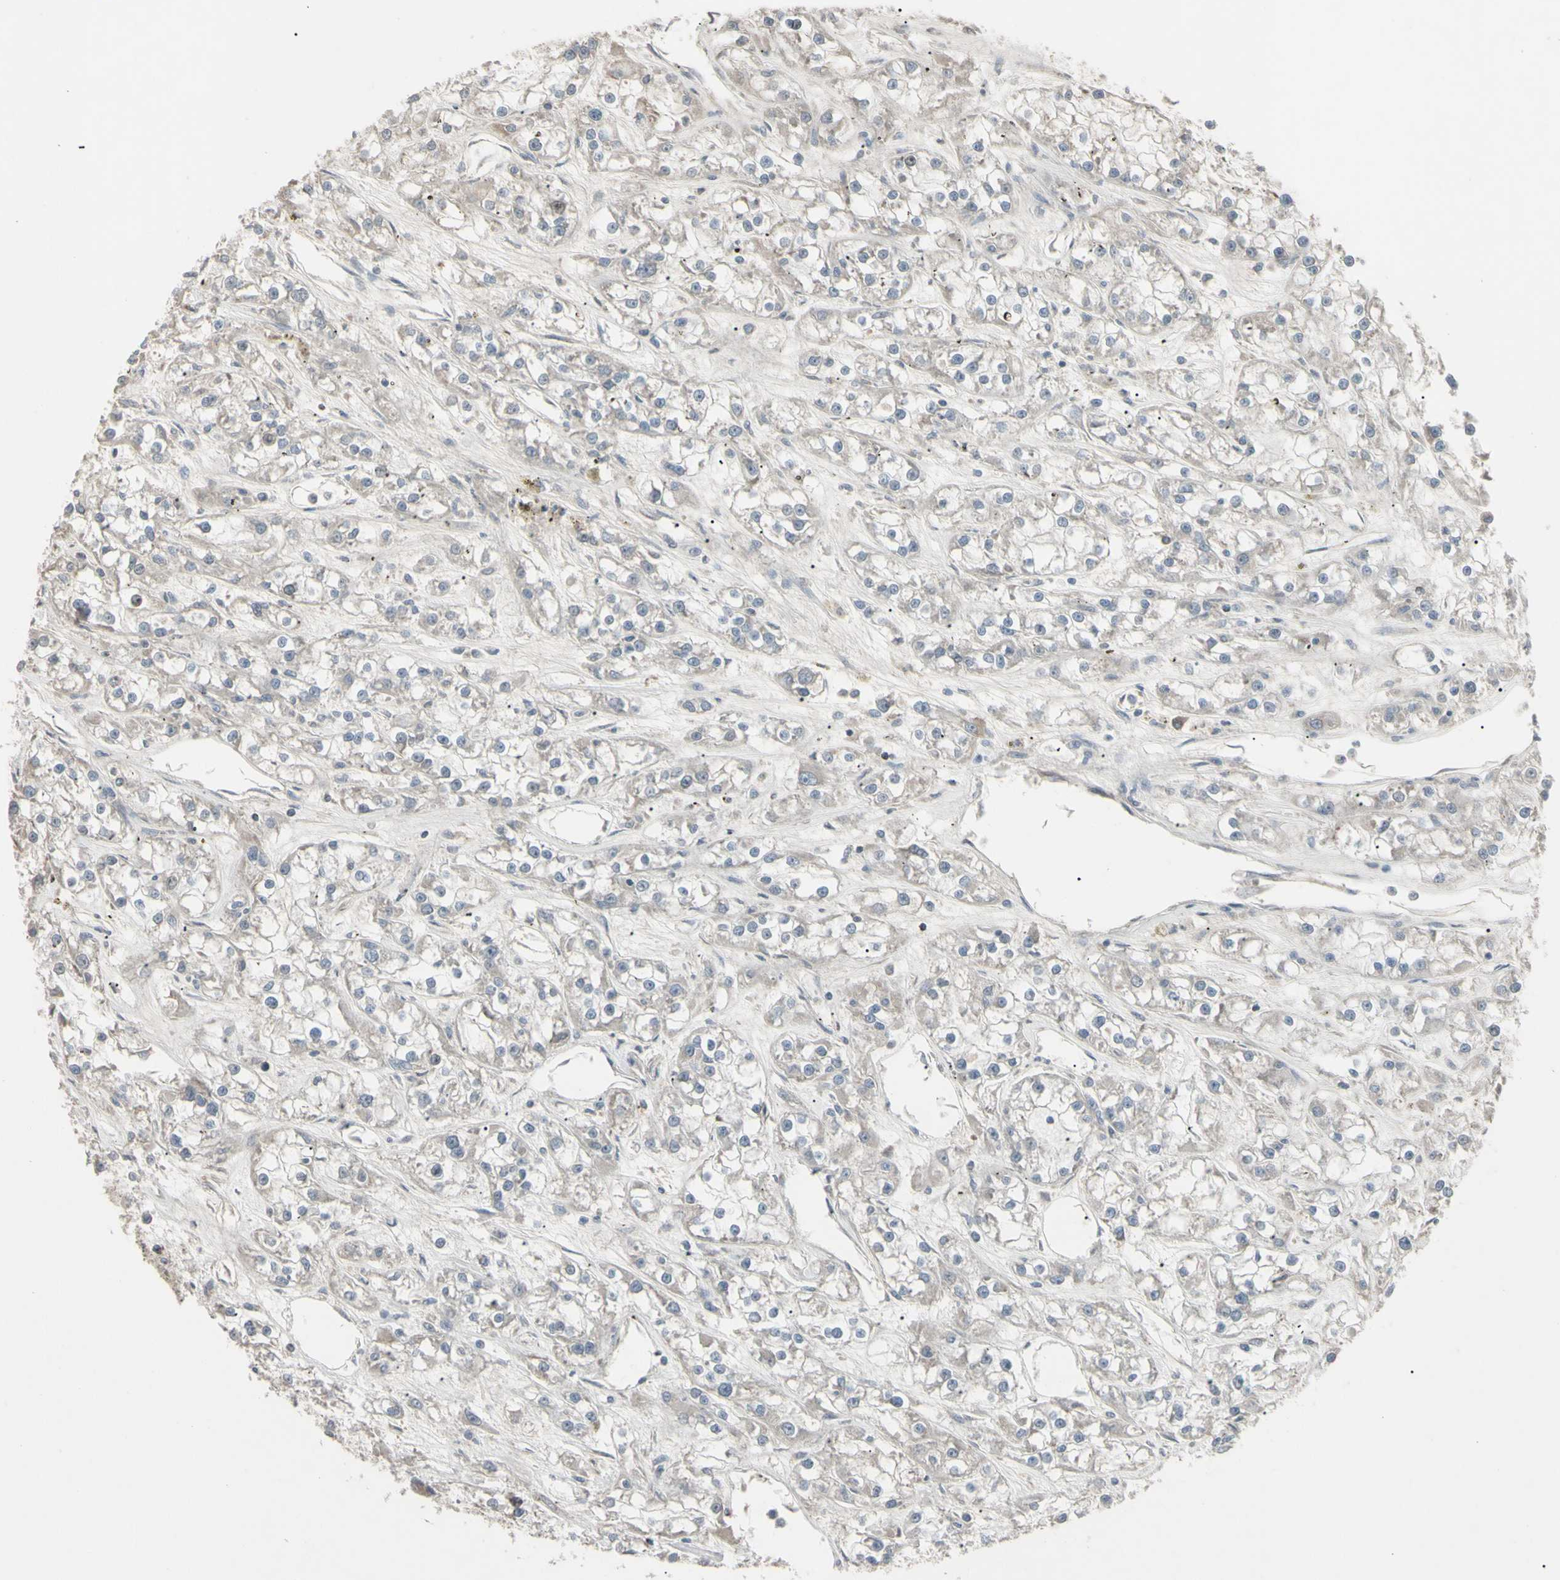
{"staining": {"intensity": "weak", "quantity": "25%-75%", "location": "cytoplasmic/membranous"}, "tissue": "renal cancer", "cell_type": "Tumor cells", "image_type": "cancer", "snomed": [{"axis": "morphology", "description": "Adenocarcinoma, NOS"}, {"axis": "topography", "description": "Kidney"}], "caption": "DAB (3,3'-diaminobenzidine) immunohistochemical staining of renal cancer demonstrates weak cytoplasmic/membranous protein staining in approximately 25%-75% of tumor cells.", "gene": "PIAS4", "patient": {"sex": "female", "age": 52}}